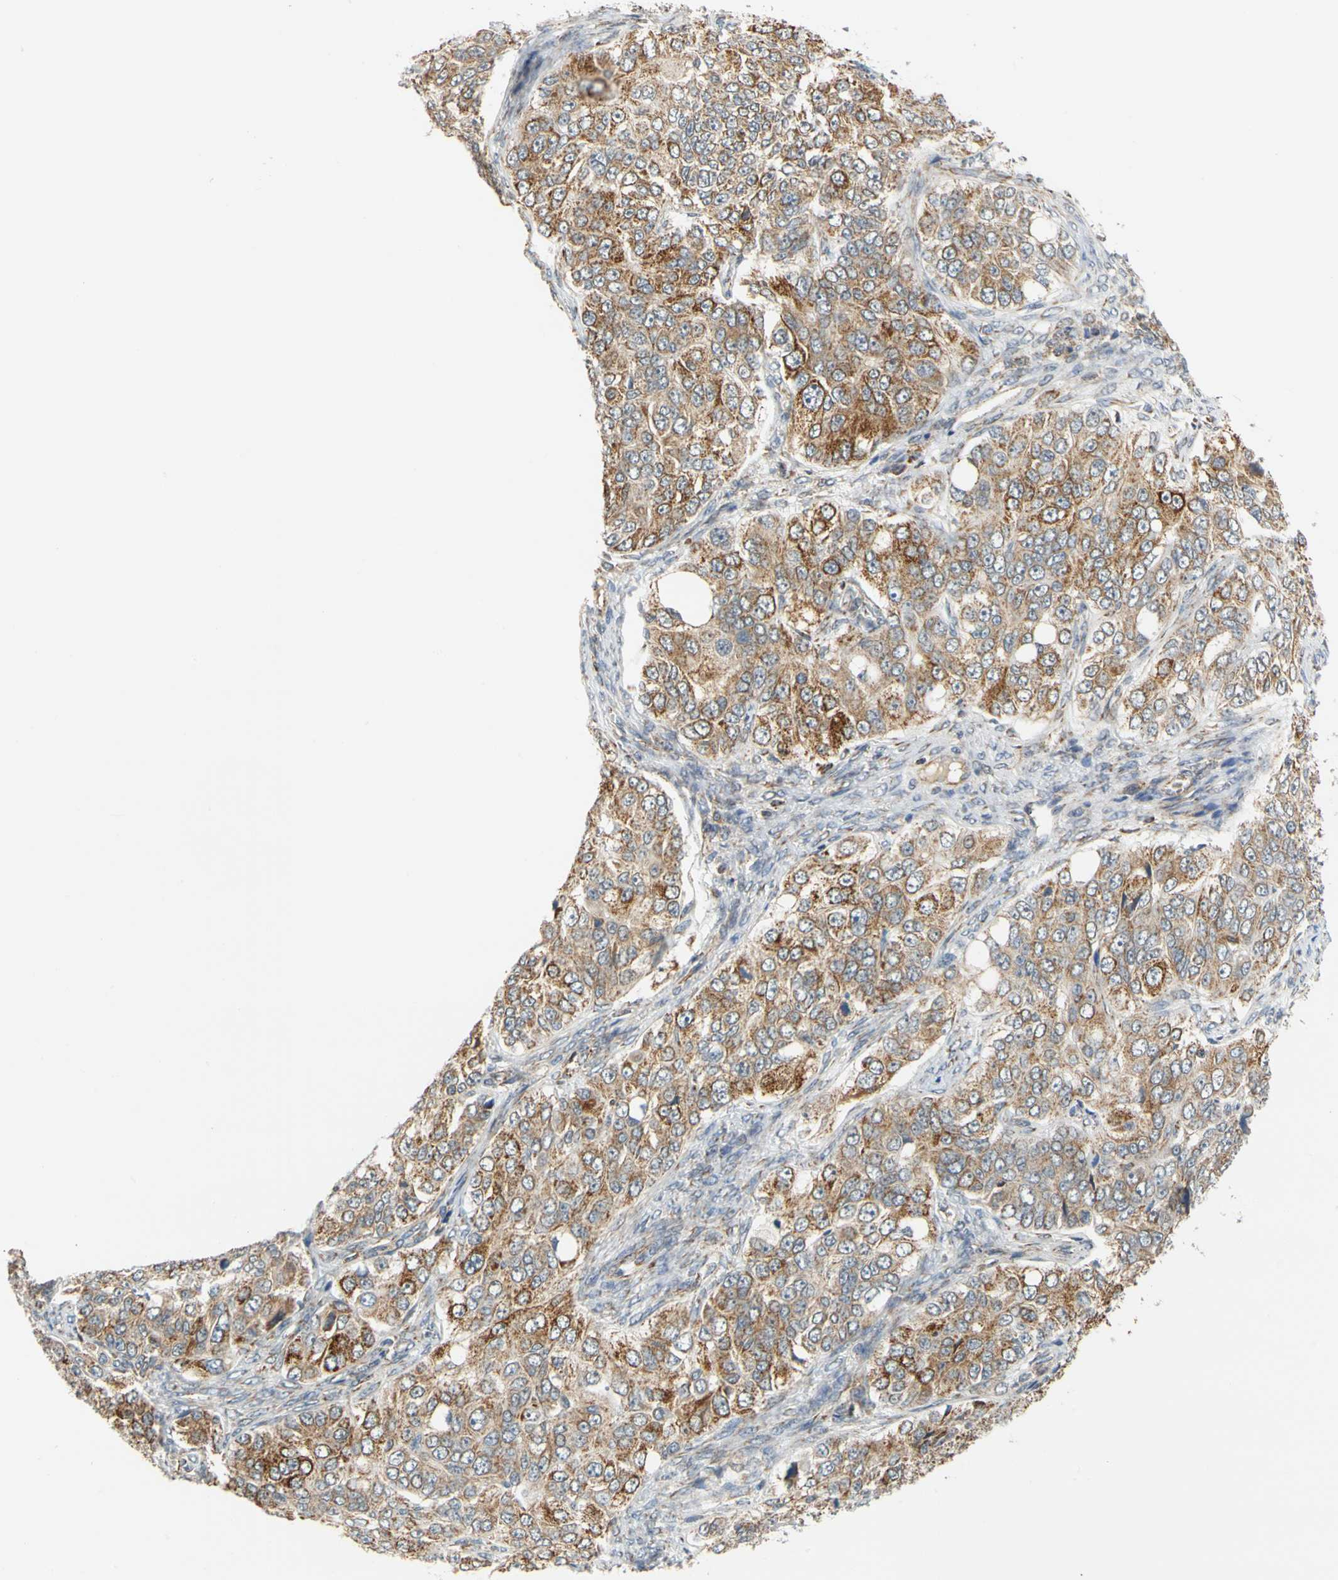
{"staining": {"intensity": "moderate", "quantity": ">75%", "location": "cytoplasmic/membranous"}, "tissue": "ovarian cancer", "cell_type": "Tumor cells", "image_type": "cancer", "snomed": [{"axis": "morphology", "description": "Carcinoma, endometroid"}, {"axis": "topography", "description": "Ovary"}], "caption": "Human ovarian endometroid carcinoma stained with a brown dye exhibits moderate cytoplasmic/membranous positive positivity in approximately >75% of tumor cells.", "gene": "SFXN3", "patient": {"sex": "female", "age": 51}}